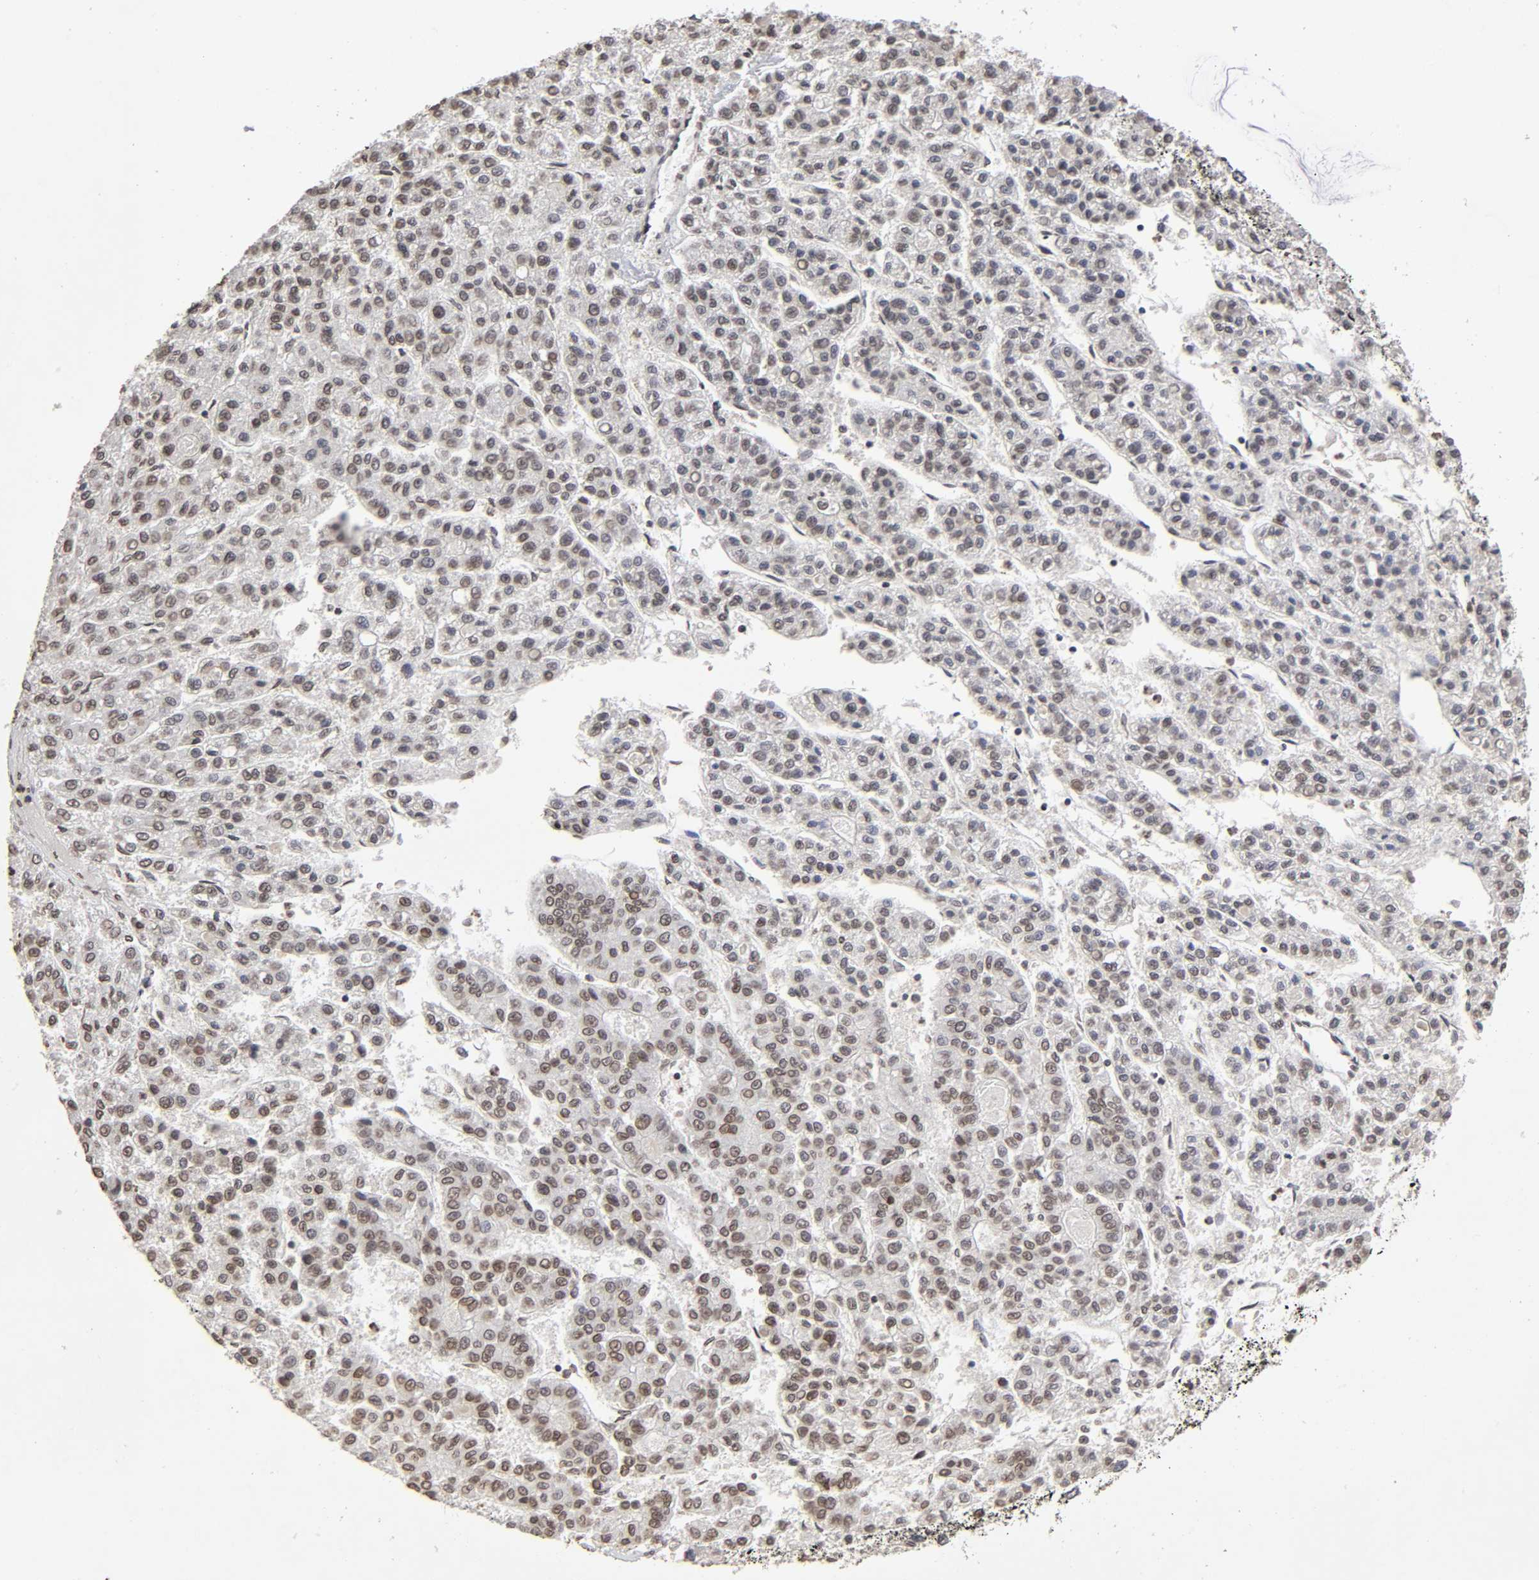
{"staining": {"intensity": "negative", "quantity": "none", "location": "none"}, "tissue": "liver cancer", "cell_type": "Tumor cells", "image_type": "cancer", "snomed": [{"axis": "morphology", "description": "Carcinoma, Hepatocellular, NOS"}, {"axis": "topography", "description": "Liver"}], "caption": "Liver cancer (hepatocellular carcinoma) was stained to show a protein in brown. There is no significant staining in tumor cells. (Stains: DAB immunohistochemistry with hematoxylin counter stain, Microscopy: brightfield microscopy at high magnification).", "gene": "MLLT6", "patient": {"sex": "male", "age": 70}}